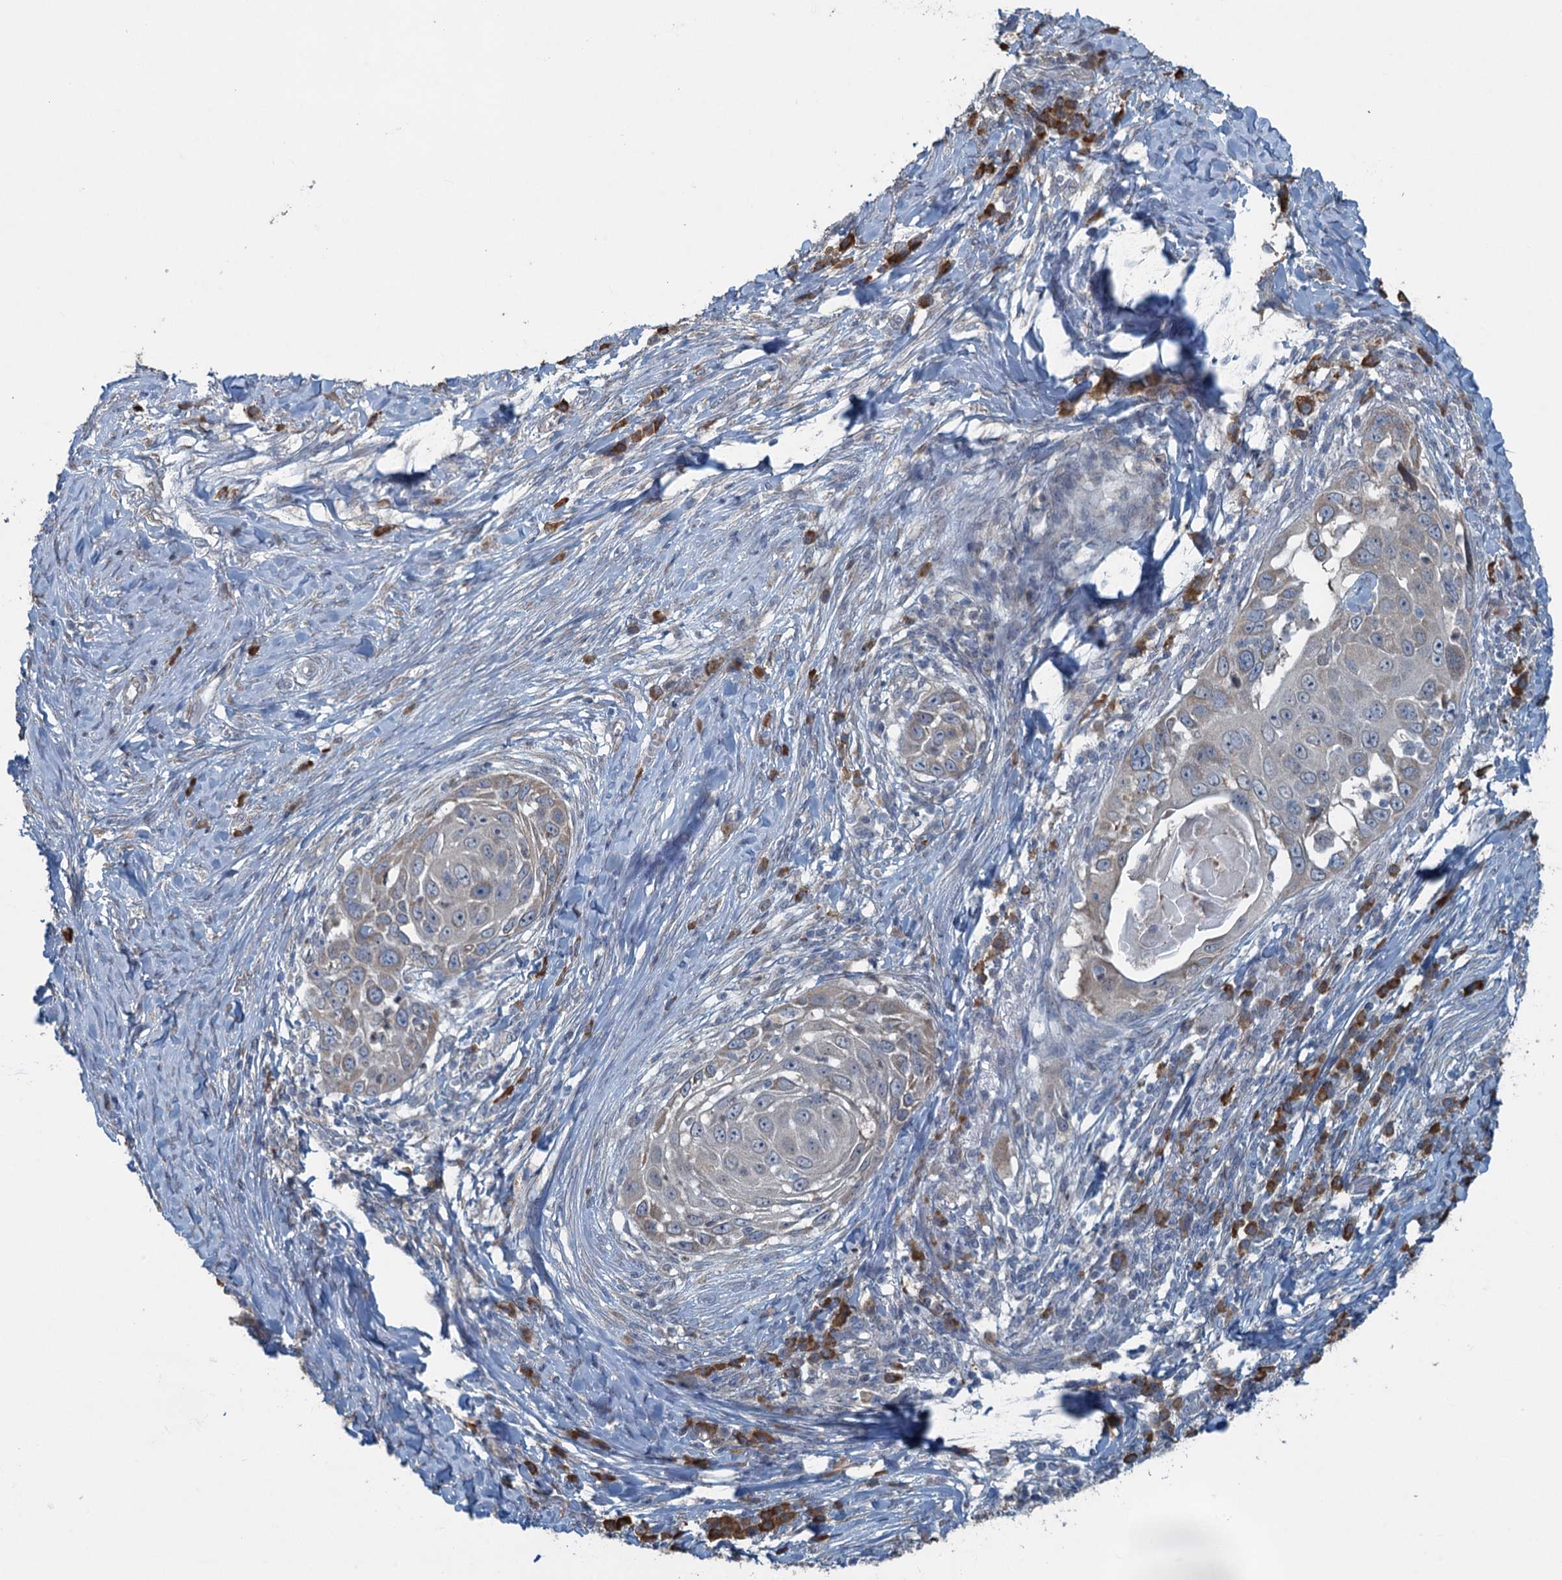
{"staining": {"intensity": "negative", "quantity": "none", "location": "none"}, "tissue": "skin cancer", "cell_type": "Tumor cells", "image_type": "cancer", "snomed": [{"axis": "morphology", "description": "Squamous cell carcinoma, NOS"}, {"axis": "topography", "description": "Skin"}], "caption": "The histopathology image reveals no significant staining in tumor cells of squamous cell carcinoma (skin).", "gene": "TEX35", "patient": {"sex": "female", "age": 44}}